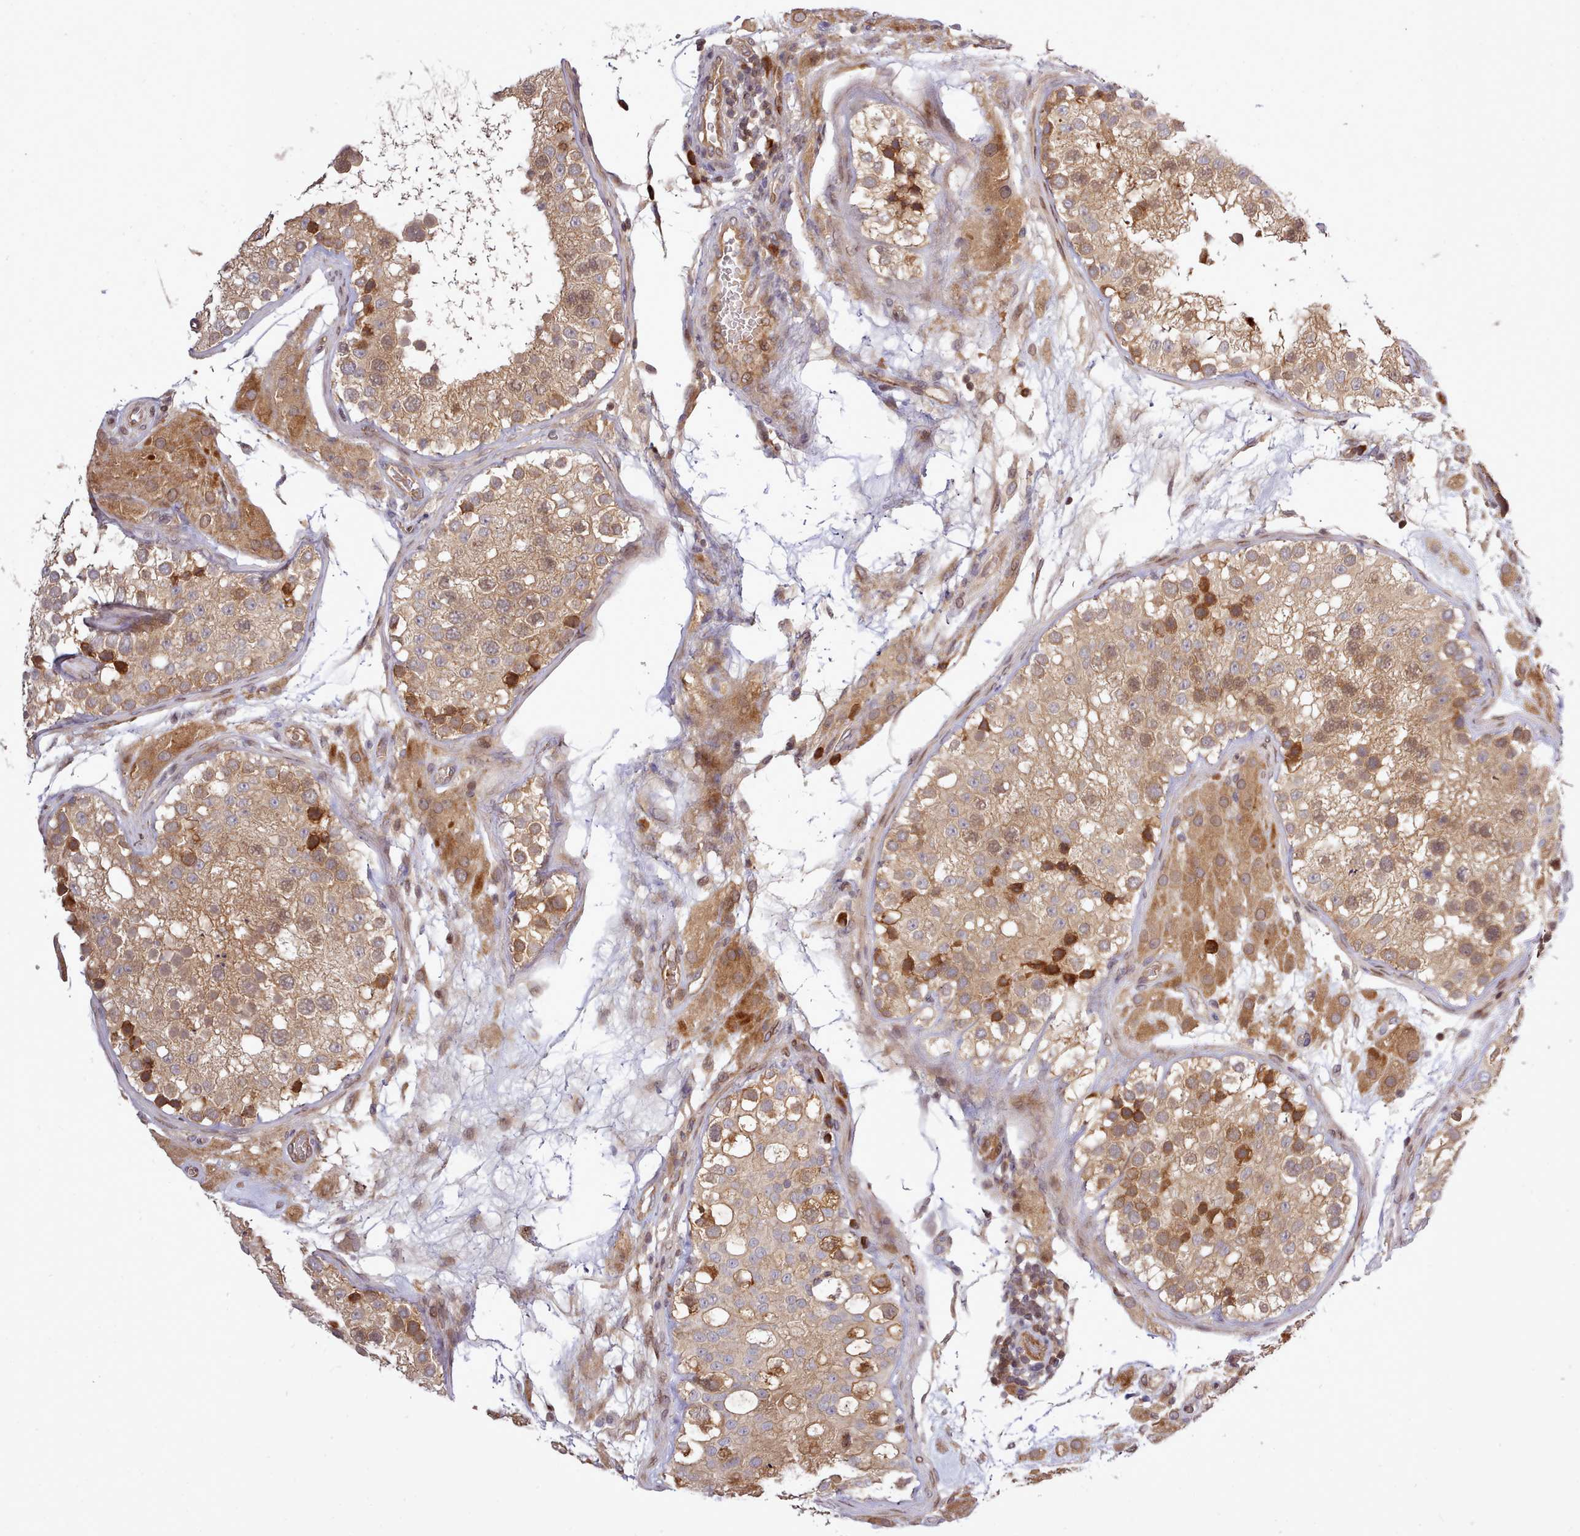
{"staining": {"intensity": "moderate", "quantity": ">75%", "location": "cytoplasmic/membranous,nuclear"}, "tissue": "testis", "cell_type": "Cells in seminiferous ducts", "image_type": "normal", "snomed": [{"axis": "morphology", "description": "Normal tissue, NOS"}, {"axis": "topography", "description": "Testis"}], "caption": "High-power microscopy captured an immunohistochemistry (IHC) micrograph of benign testis, revealing moderate cytoplasmic/membranous,nuclear expression in approximately >75% of cells in seminiferous ducts. The staining is performed using DAB brown chromogen to label protein expression. The nuclei are counter-stained blue using hematoxylin.", "gene": "UBE2G1", "patient": {"sex": "male", "age": 26}}